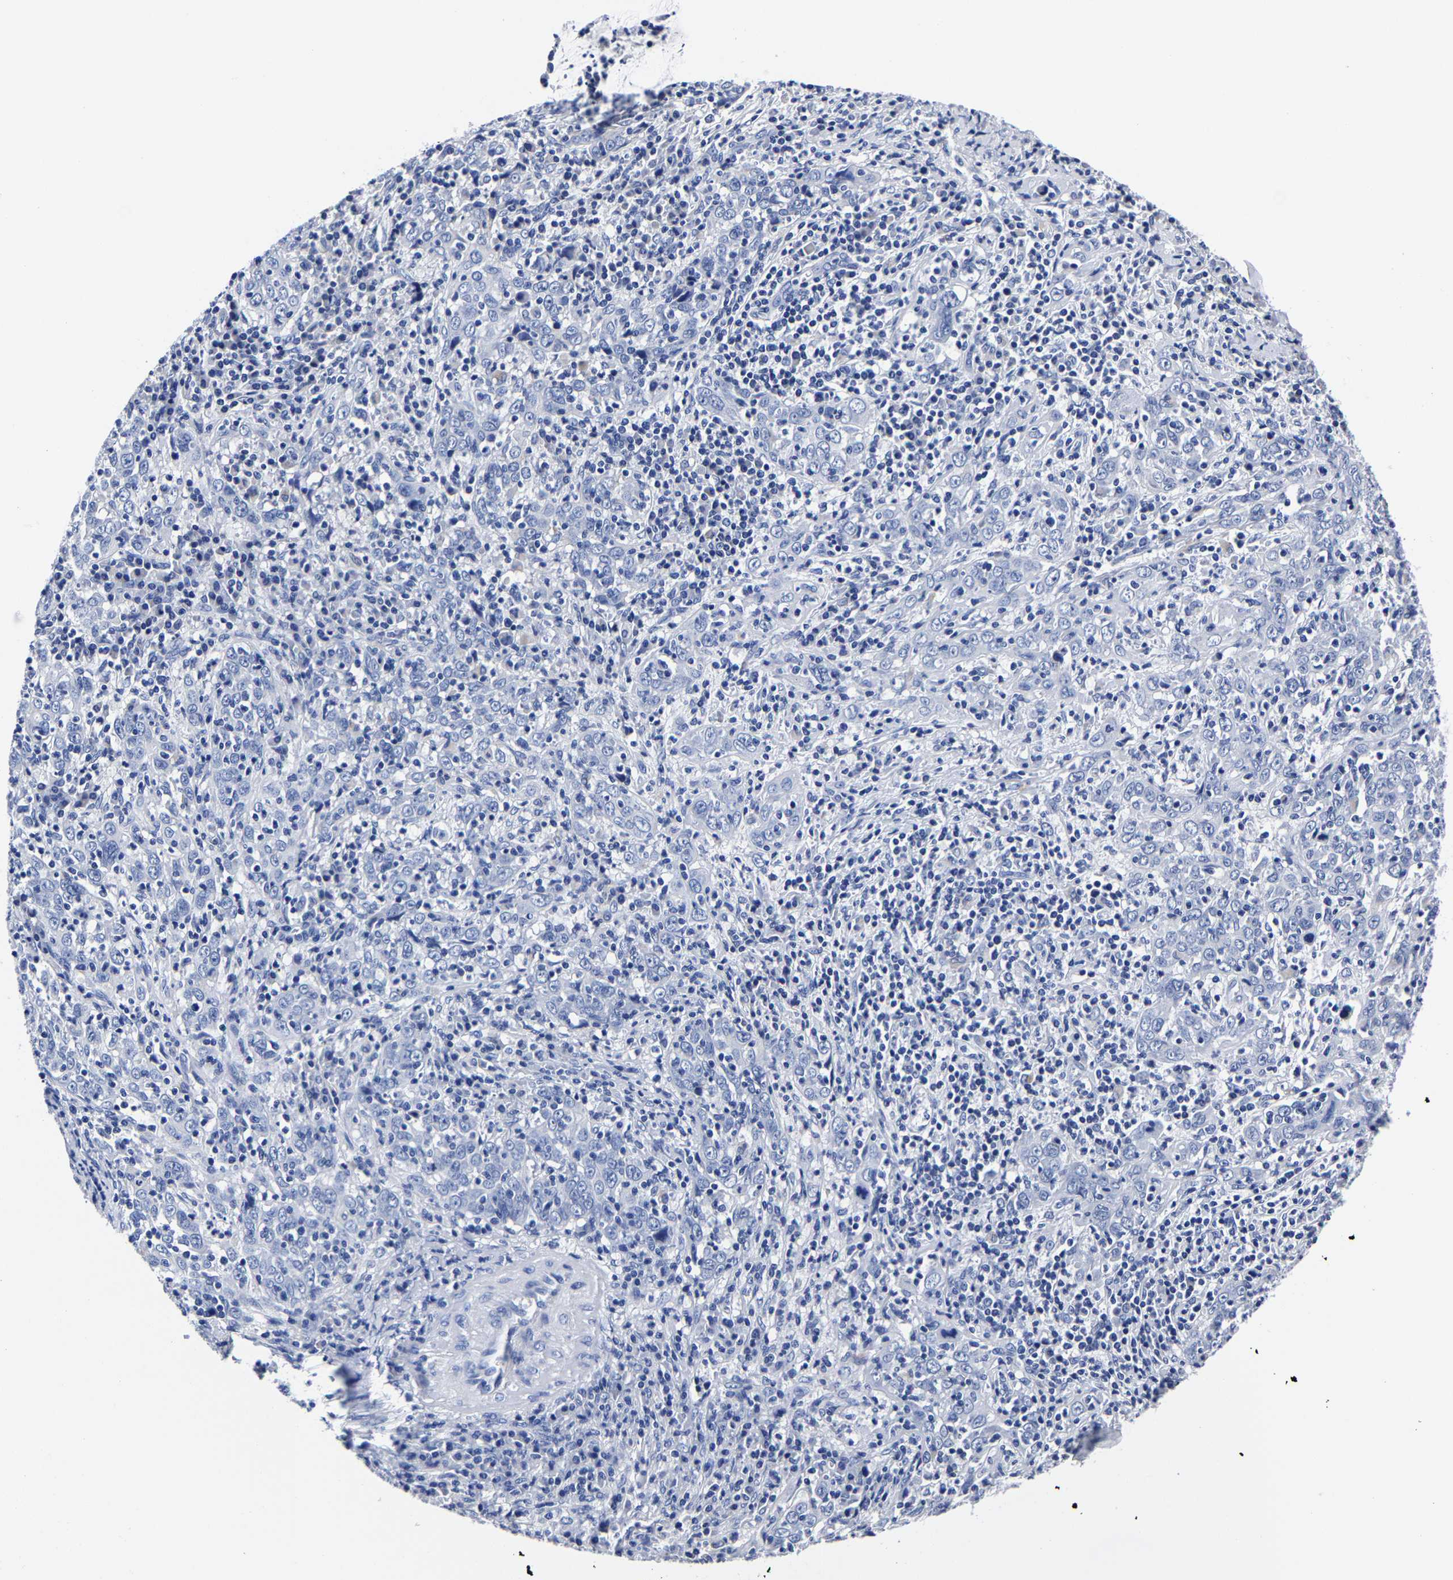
{"staining": {"intensity": "negative", "quantity": "none", "location": "none"}, "tissue": "cervical cancer", "cell_type": "Tumor cells", "image_type": "cancer", "snomed": [{"axis": "morphology", "description": "Squamous cell carcinoma, NOS"}, {"axis": "topography", "description": "Cervix"}], "caption": "Cervical squamous cell carcinoma was stained to show a protein in brown. There is no significant staining in tumor cells.", "gene": "CPA2", "patient": {"sex": "female", "age": 46}}